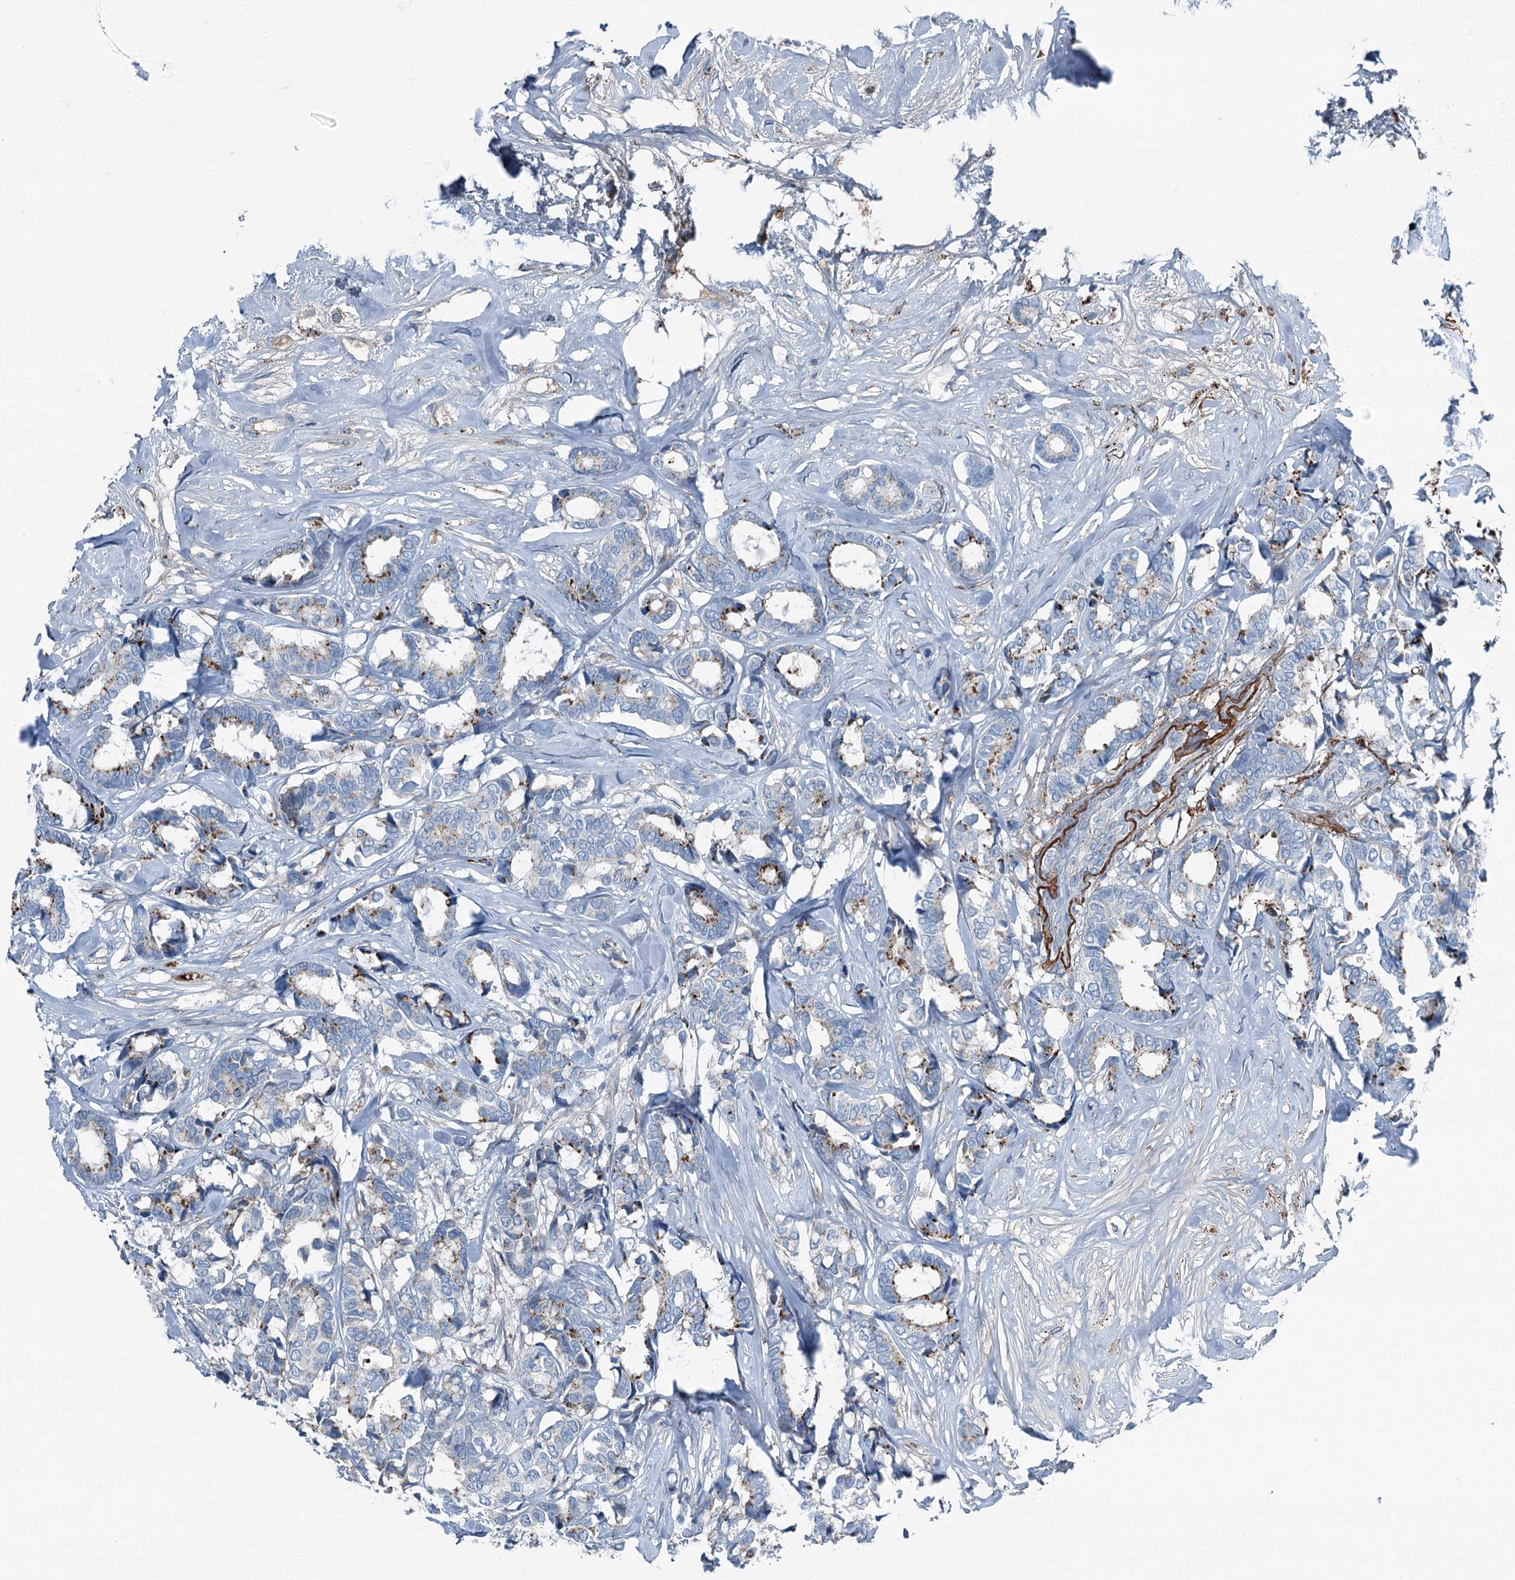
{"staining": {"intensity": "negative", "quantity": "none", "location": "none"}, "tissue": "breast cancer", "cell_type": "Tumor cells", "image_type": "cancer", "snomed": [{"axis": "morphology", "description": "Duct carcinoma"}, {"axis": "topography", "description": "Breast"}], "caption": "This is an immunohistochemistry image of breast cancer. There is no expression in tumor cells.", "gene": "AXL", "patient": {"sex": "female", "age": 87}}